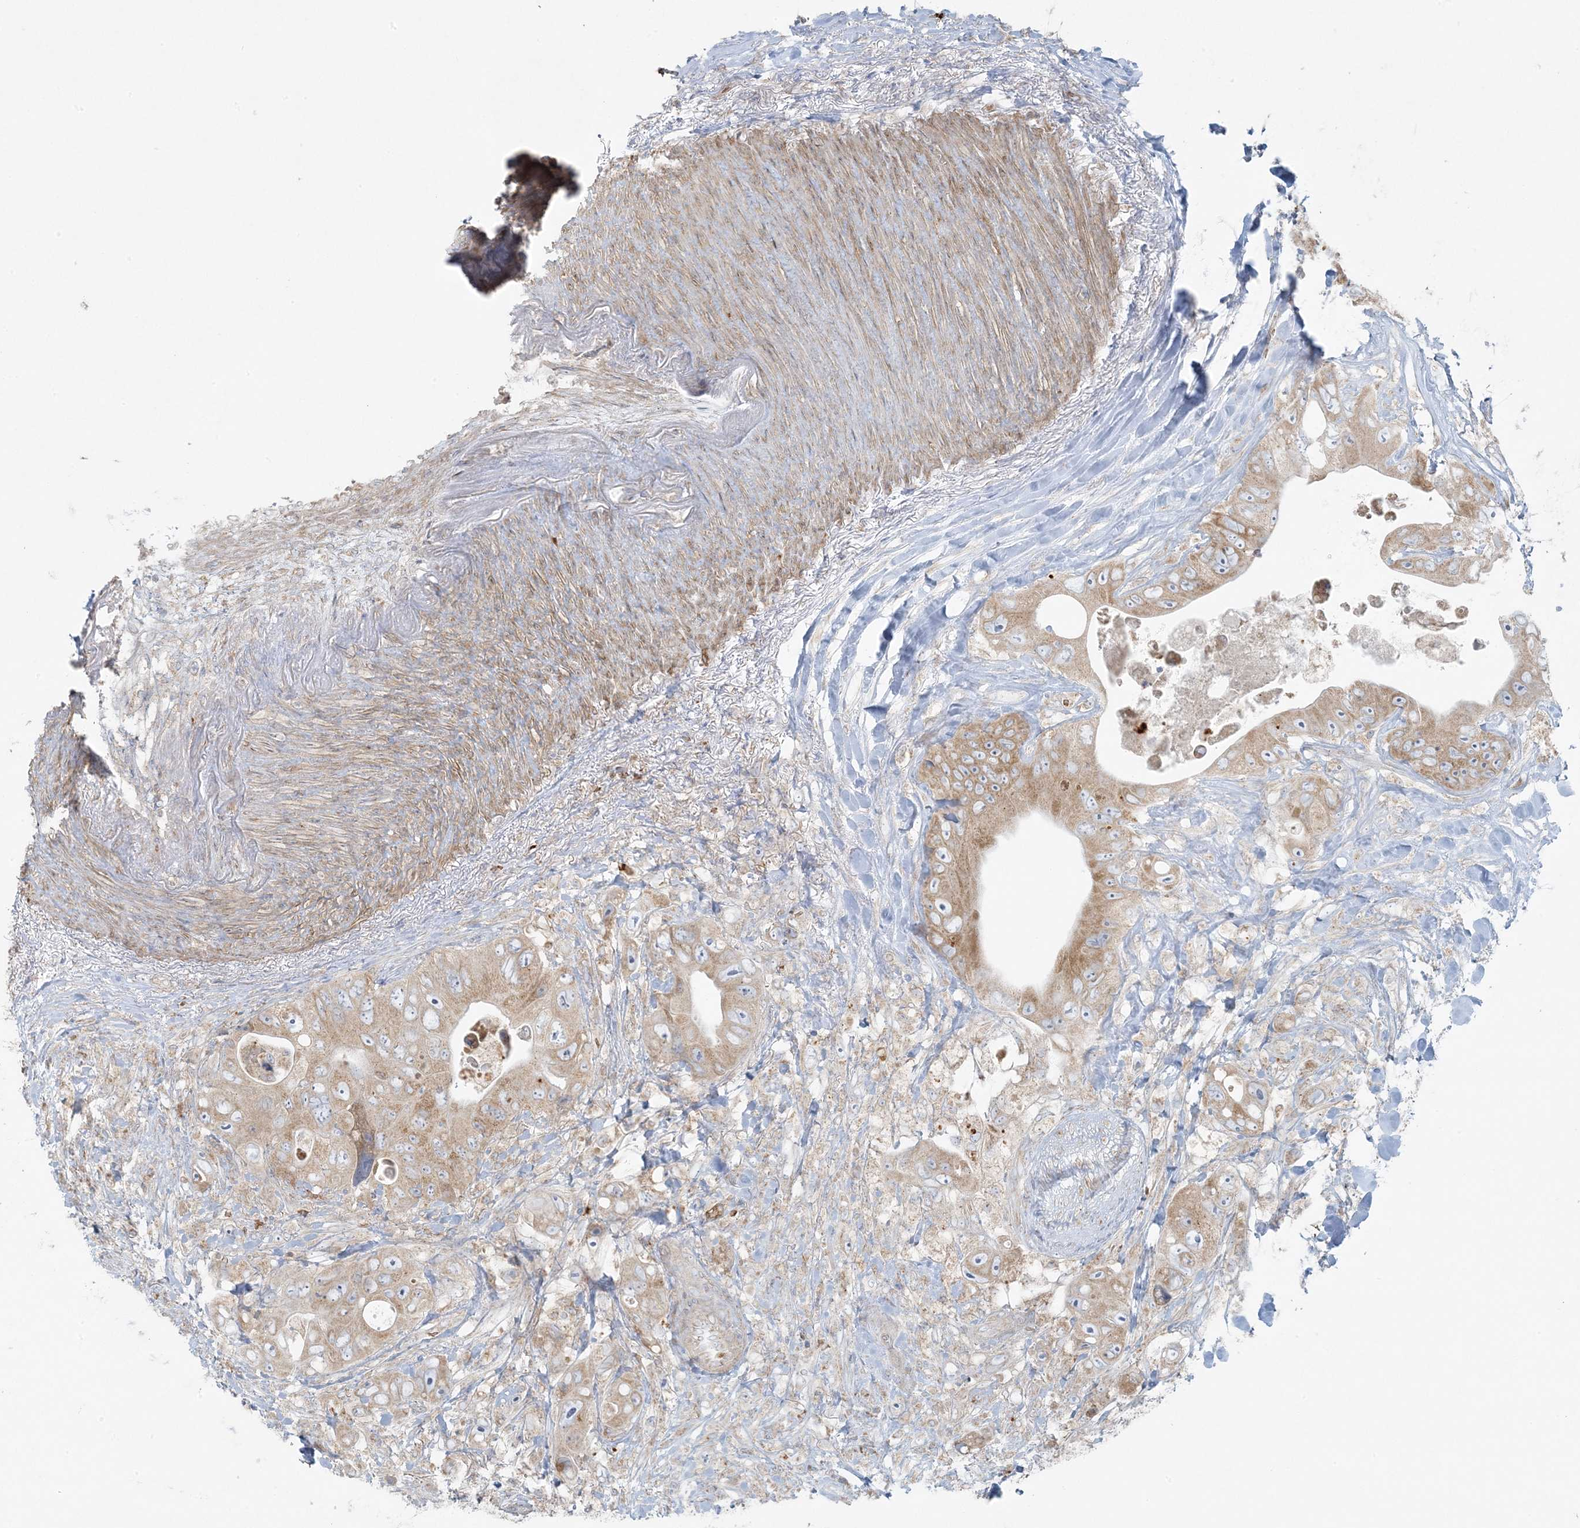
{"staining": {"intensity": "weak", "quantity": ">75%", "location": "cytoplasmic/membranous"}, "tissue": "colorectal cancer", "cell_type": "Tumor cells", "image_type": "cancer", "snomed": [{"axis": "morphology", "description": "Adenocarcinoma, NOS"}, {"axis": "topography", "description": "Colon"}], "caption": "Immunohistochemistry (IHC) histopathology image of human colorectal cancer stained for a protein (brown), which exhibits low levels of weak cytoplasmic/membranous staining in about >75% of tumor cells.", "gene": "PIK3R4", "patient": {"sex": "female", "age": 46}}